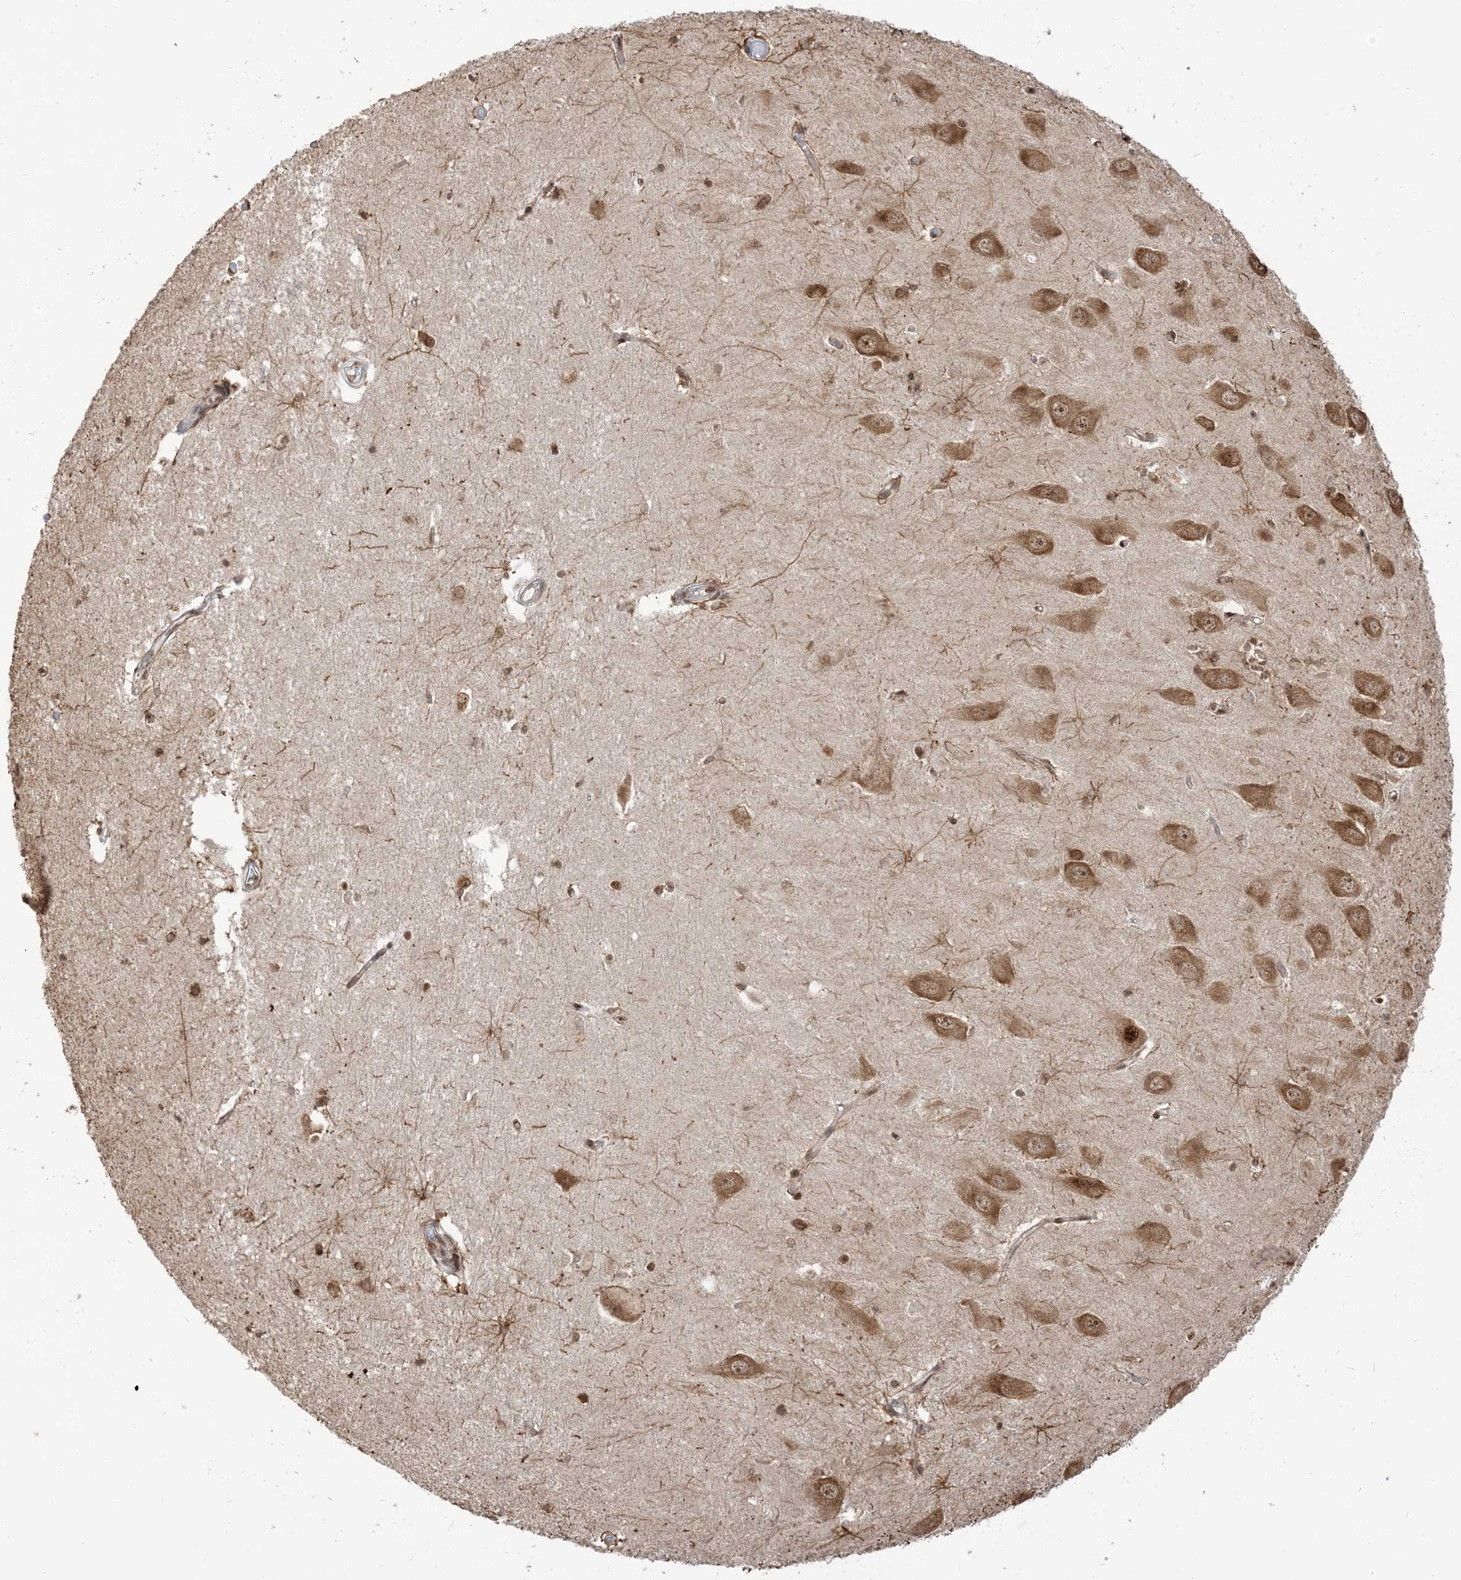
{"staining": {"intensity": "moderate", "quantity": ">75%", "location": "nuclear"}, "tissue": "hippocampus", "cell_type": "Glial cells", "image_type": "normal", "snomed": [{"axis": "morphology", "description": "Normal tissue, NOS"}, {"axis": "topography", "description": "Hippocampus"}], "caption": "Protein analysis of benign hippocampus exhibits moderate nuclear expression in about >75% of glial cells.", "gene": "ARGLU1", "patient": {"sex": "male", "age": 45}}